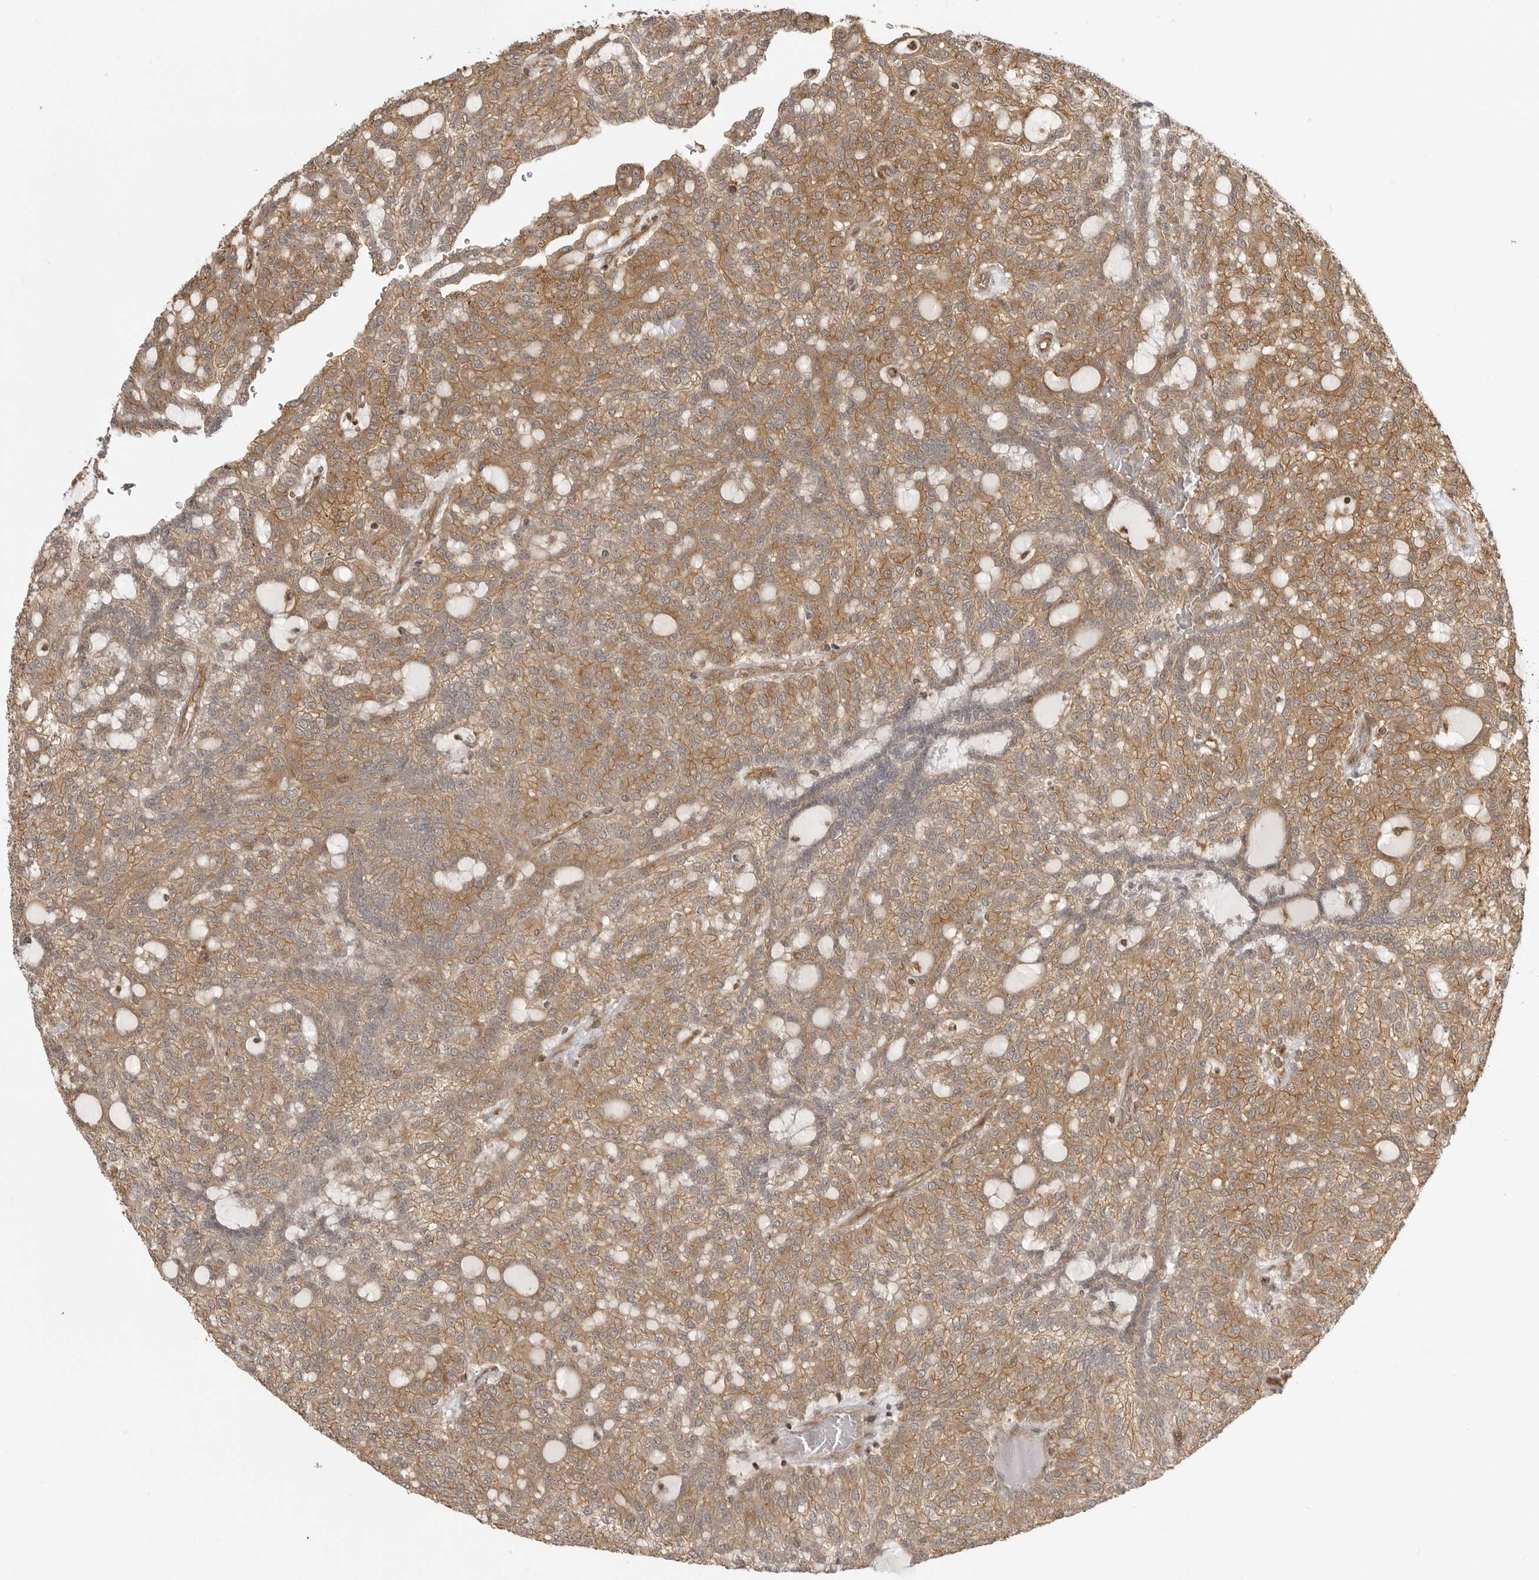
{"staining": {"intensity": "moderate", "quantity": ">75%", "location": "cytoplasmic/membranous"}, "tissue": "renal cancer", "cell_type": "Tumor cells", "image_type": "cancer", "snomed": [{"axis": "morphology", "description": "Adenocarcinoma, NOS"}, {"axis": "topography", "description": "Kidney"}], "caption": "This micrograph reveals immunohistochemistry (IHC) staining of human renal cancer, with medium moderate cytoplasmic/membranous expression in about >75% of tumor cells.", "gene": "FAT3", "patient": {"sex": "male", "age": 63}}